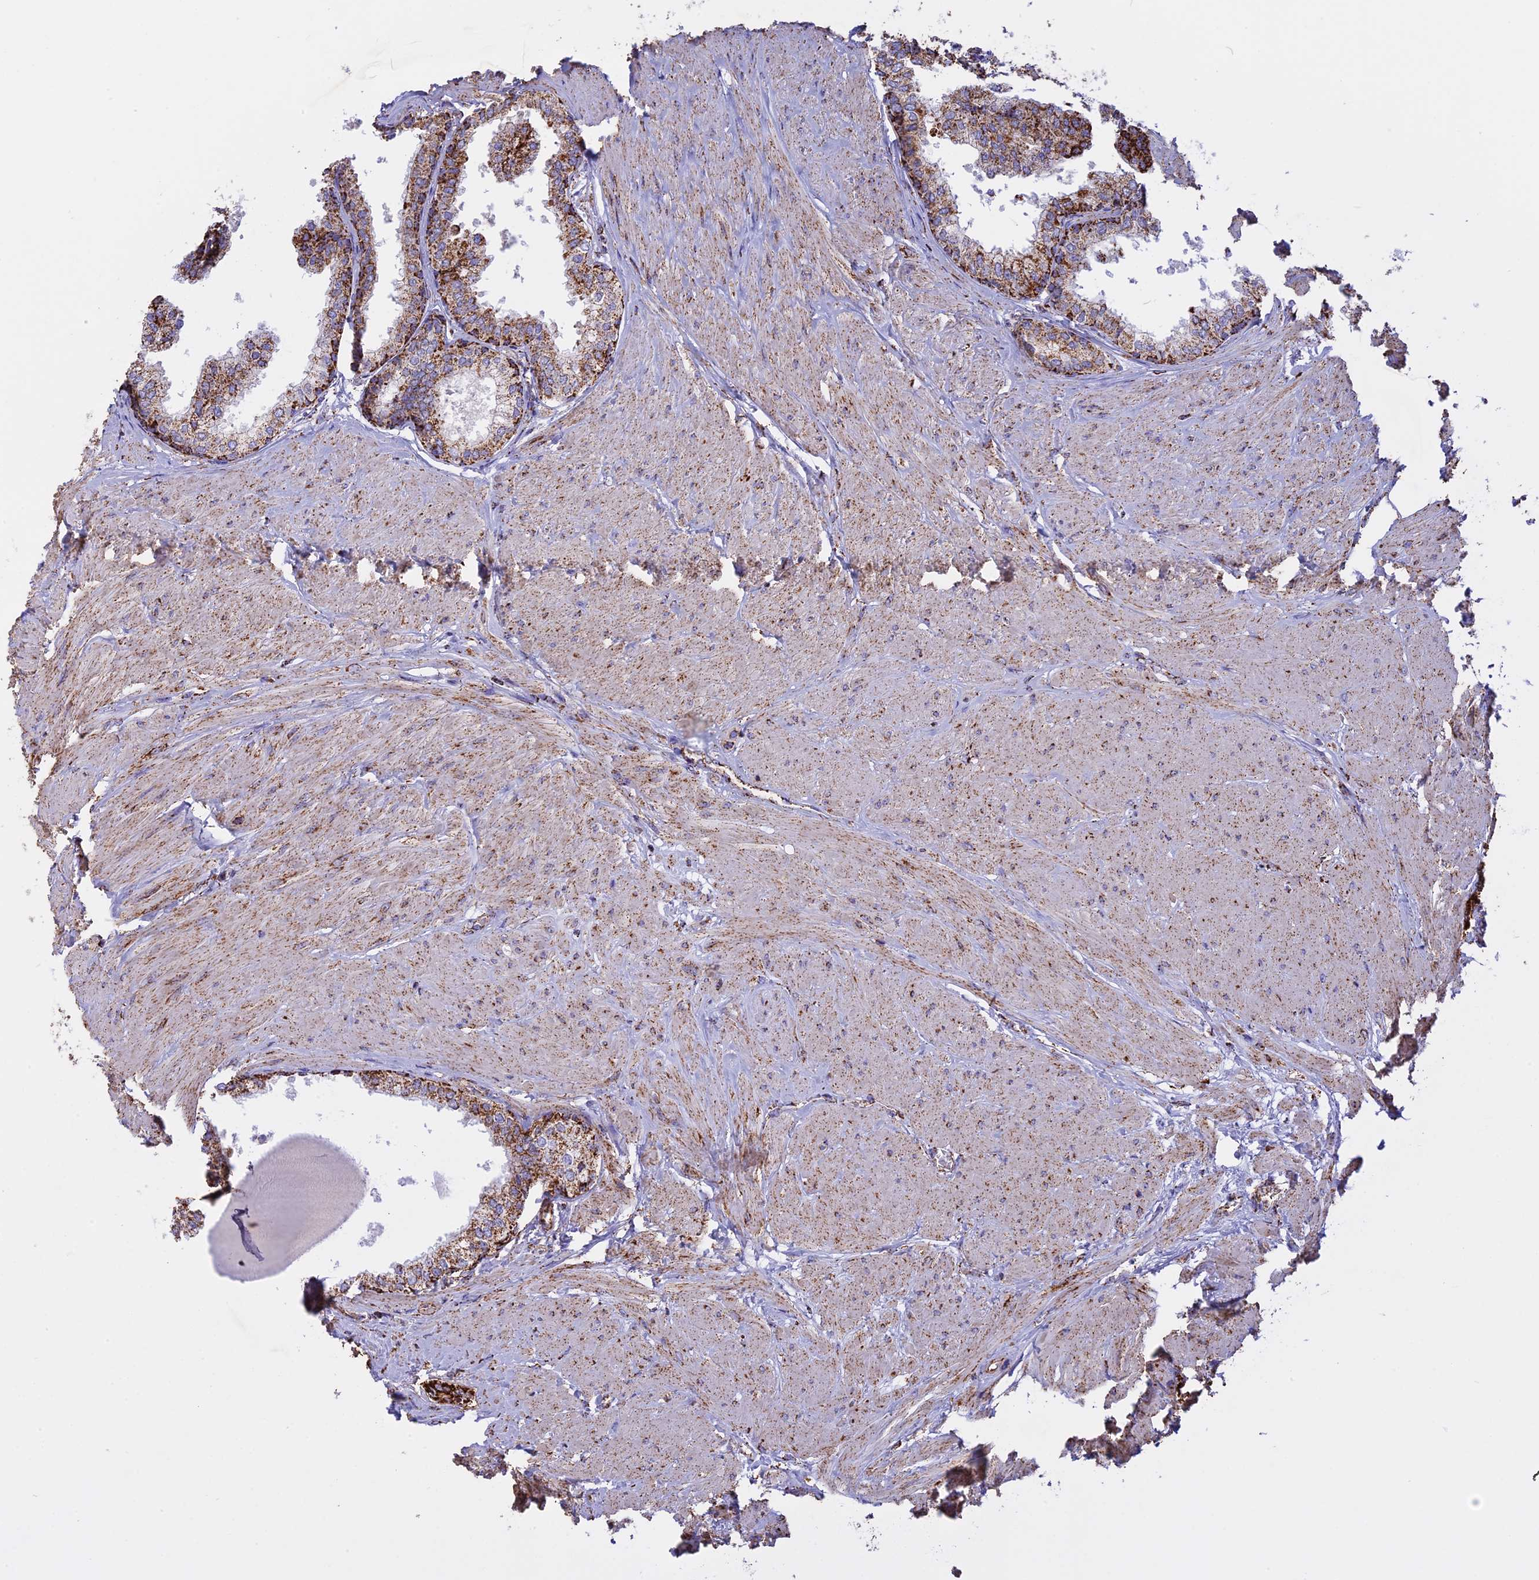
{"staining": {"intensity": "moderate", "quantity": ">75%", "location": "cytoplasmic/membranous"}, "tissue": "prostate", "cell_type": "Glandular cells", "image_type": "normal", "snomed": [{"axis": "morphology", "description": "Normal tissue, NOS"}, {"axis": "topography", "description": "Prostate"}], "caption": "Protein staining of benign prostate shows moderate cytoplasmic/membranous expression in about >75% of glandular cells.", "gene": "KCNG1", "patient": {"sex": "male", "age": 48}}